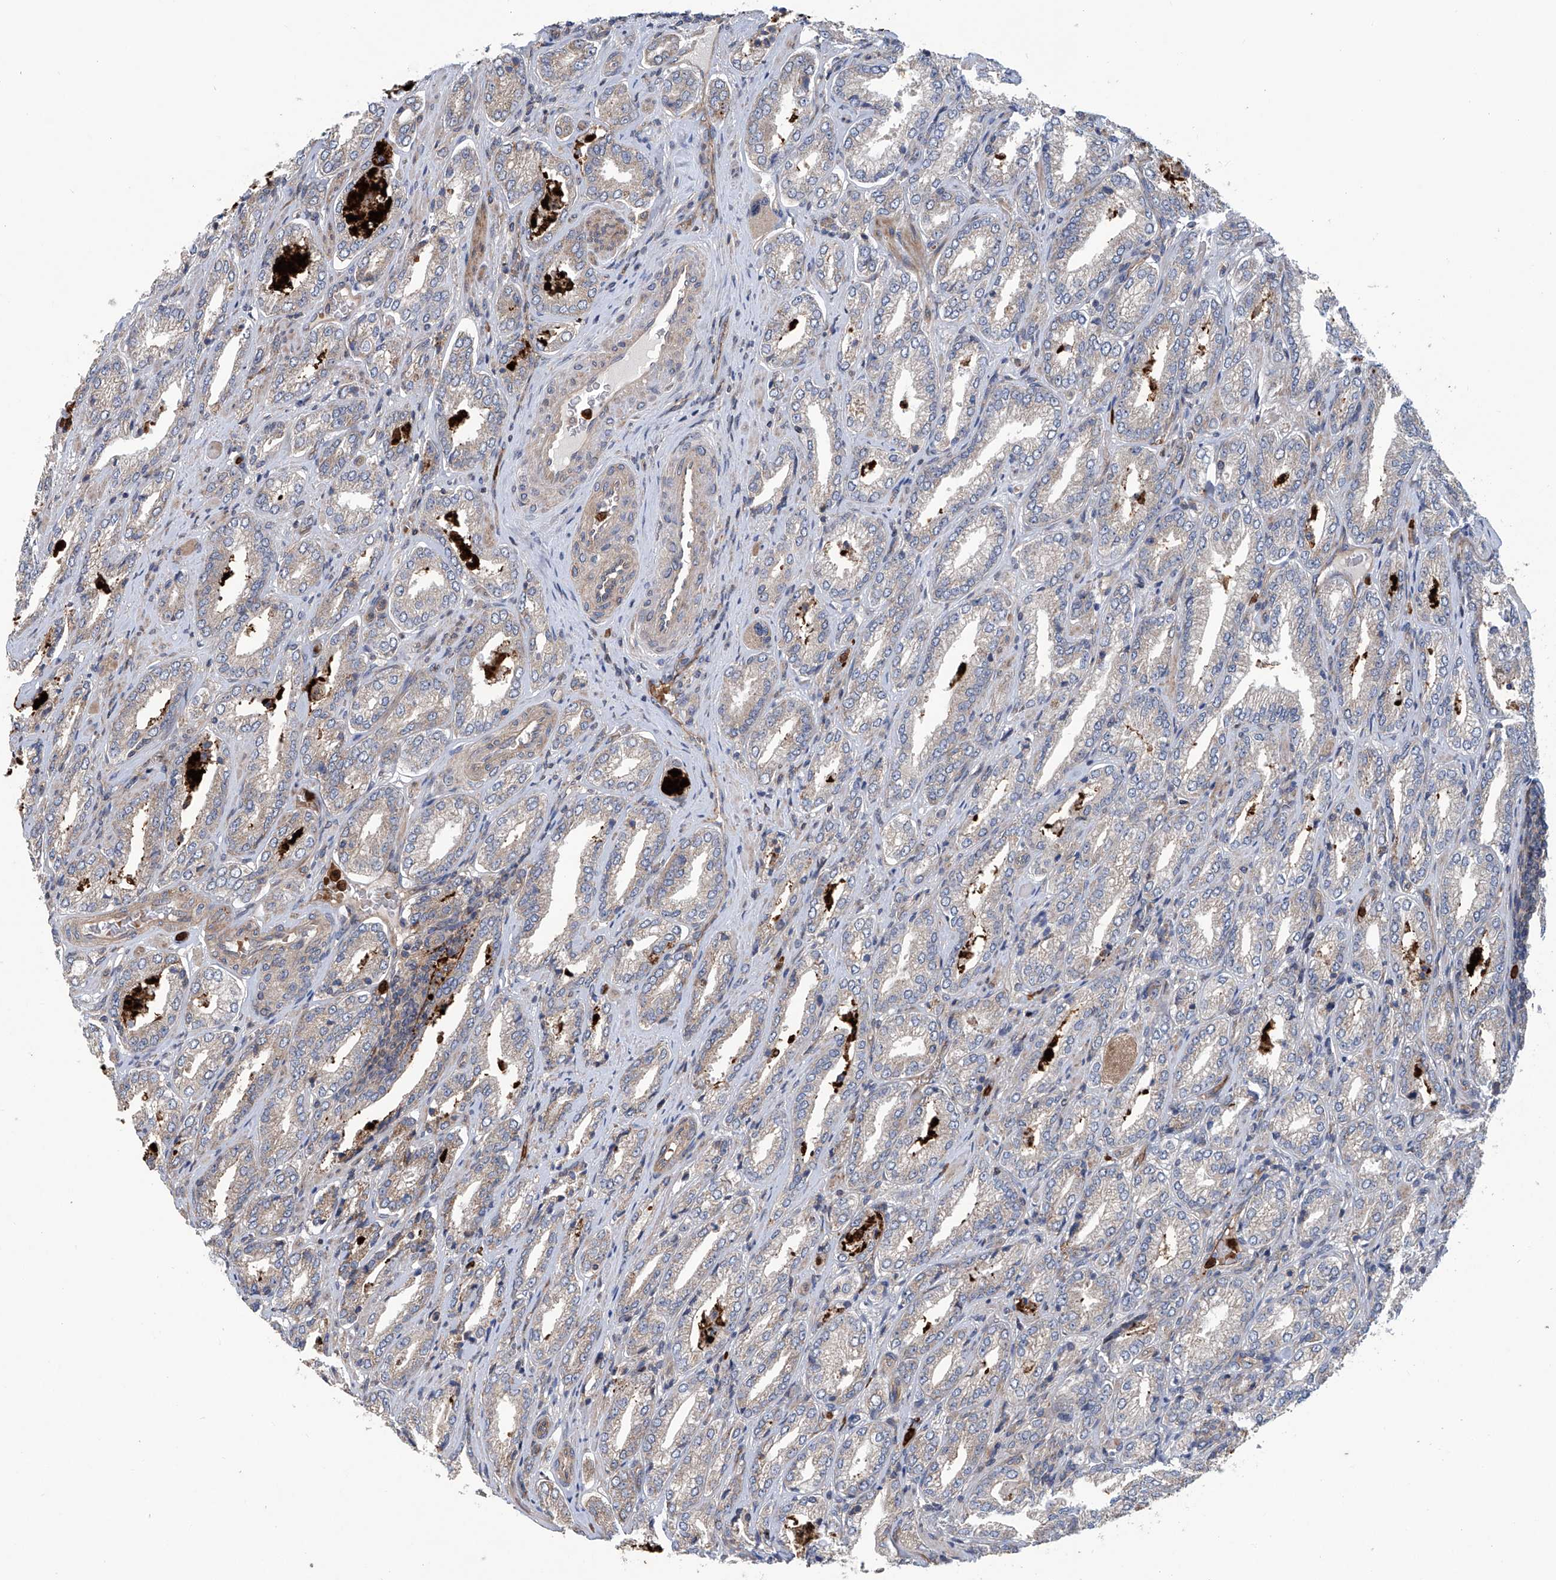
{"staining": {"intensity": "negative", "quantity": "none", "location": "none"}, "tissue": "prostate cancer", "cell_type": "Tumor cells", "image_type": "cancer", "snomed": [{"axis": "morphology", "description": "Adenocarcinoma, Low grade"}, {"axis": "topography", "description": "Prostate"}], "caption": "Immunohistochemical staining of human prostate cancer shows no significant positivity in tumor cells.", "gene": "EIF2D", "patient": {"sex": "male", "age": 62}}